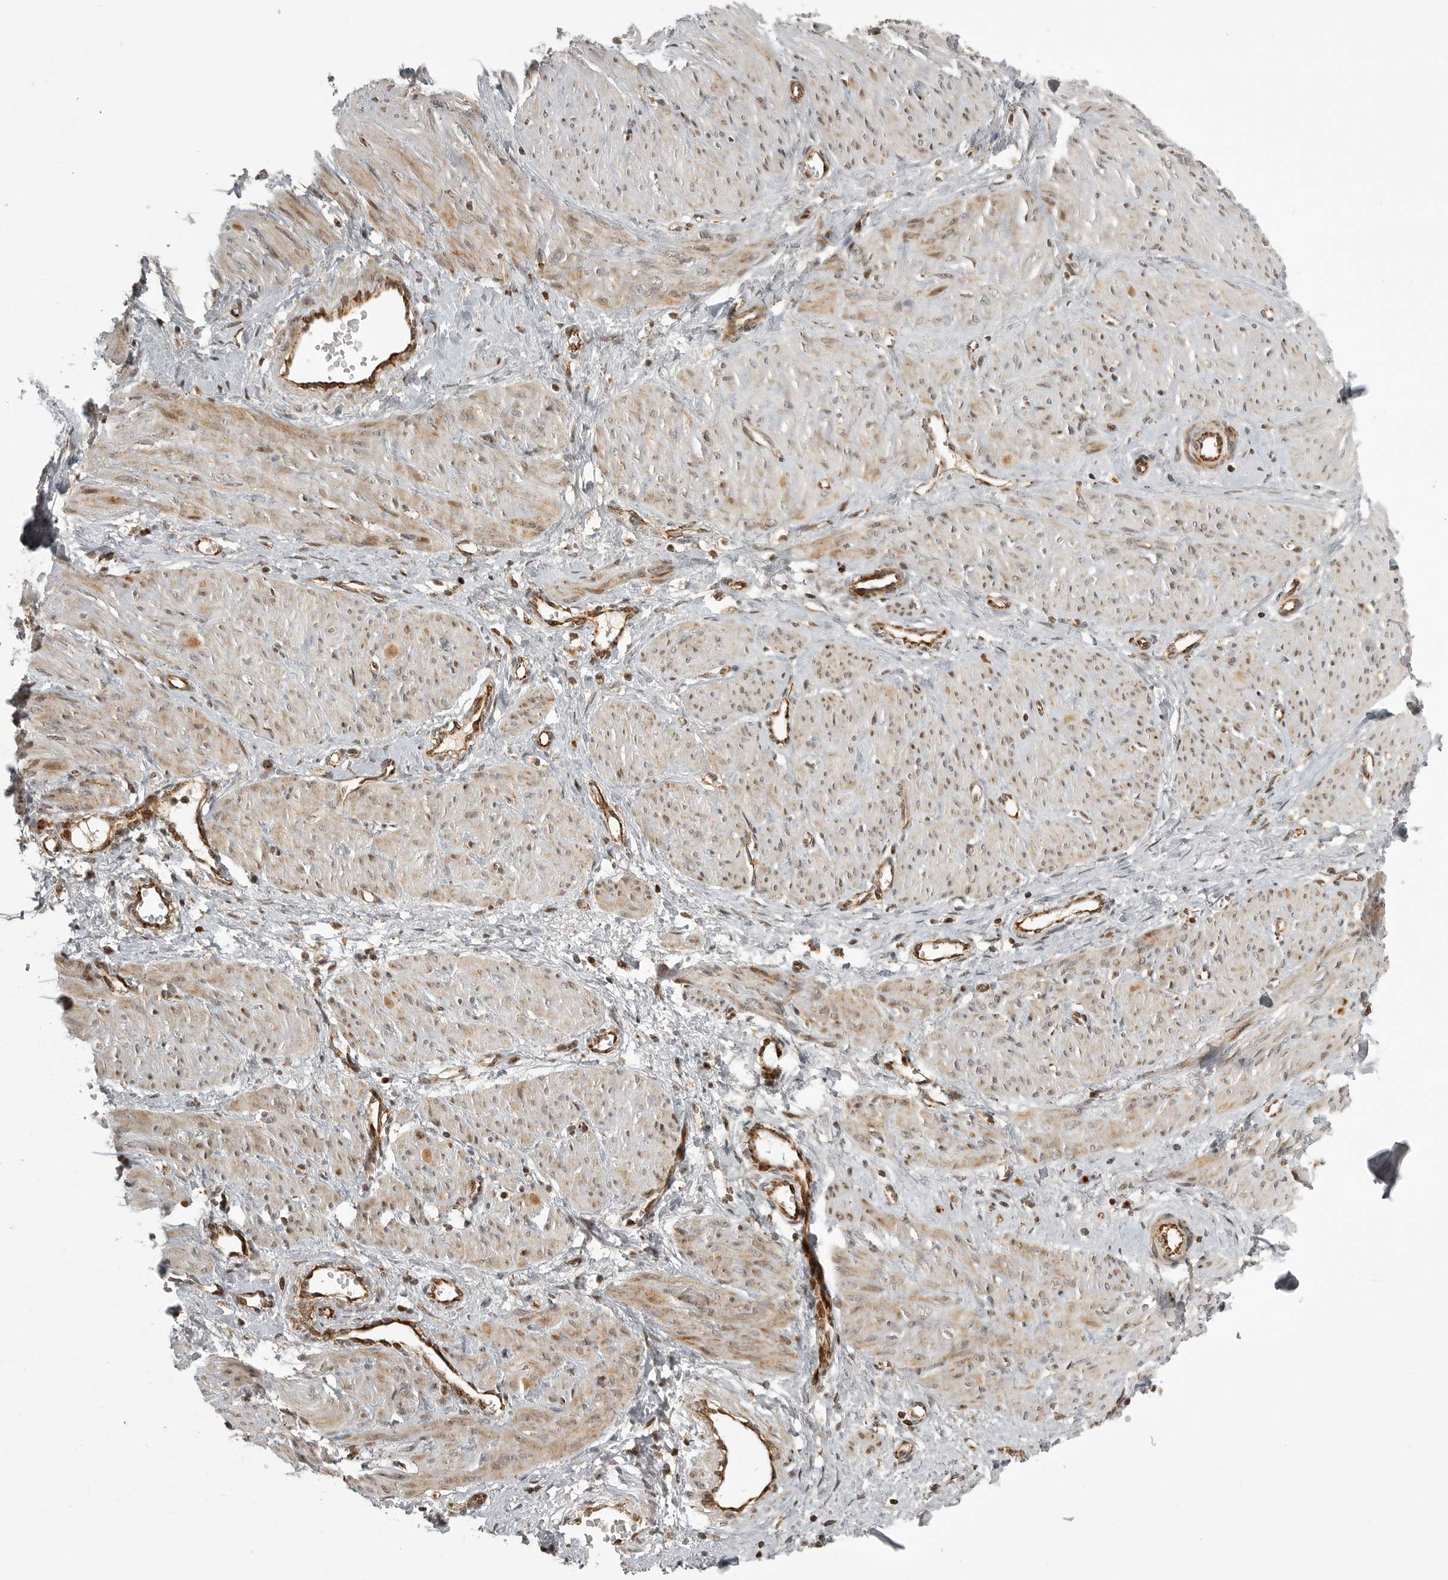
{"staining": {"intensity": "moderate", "quantity": "25%-75%", "location": "cytoplasmic/membranous,nuclear"}, "tissue": "smooth muscle", "cell_type": "Smooth muscle cells", "image_type": "normal", "snomed": [{"axis": "morphology", "description": "Normal tissue, NOS"}, {"axis": "topography", "description": "Endometrium"}], "caption": "Normal smooth muscle was stained to show a protein in brown. There is medium levels of moderate cytoplasmic/membranous,nuclear positivity in approximately 25%-75% of smooth muscle cells. (IHC, brightfield microscopy, high magnification).", "gene": "NARS2", "patient": {"sex": "female", "age": 33}}